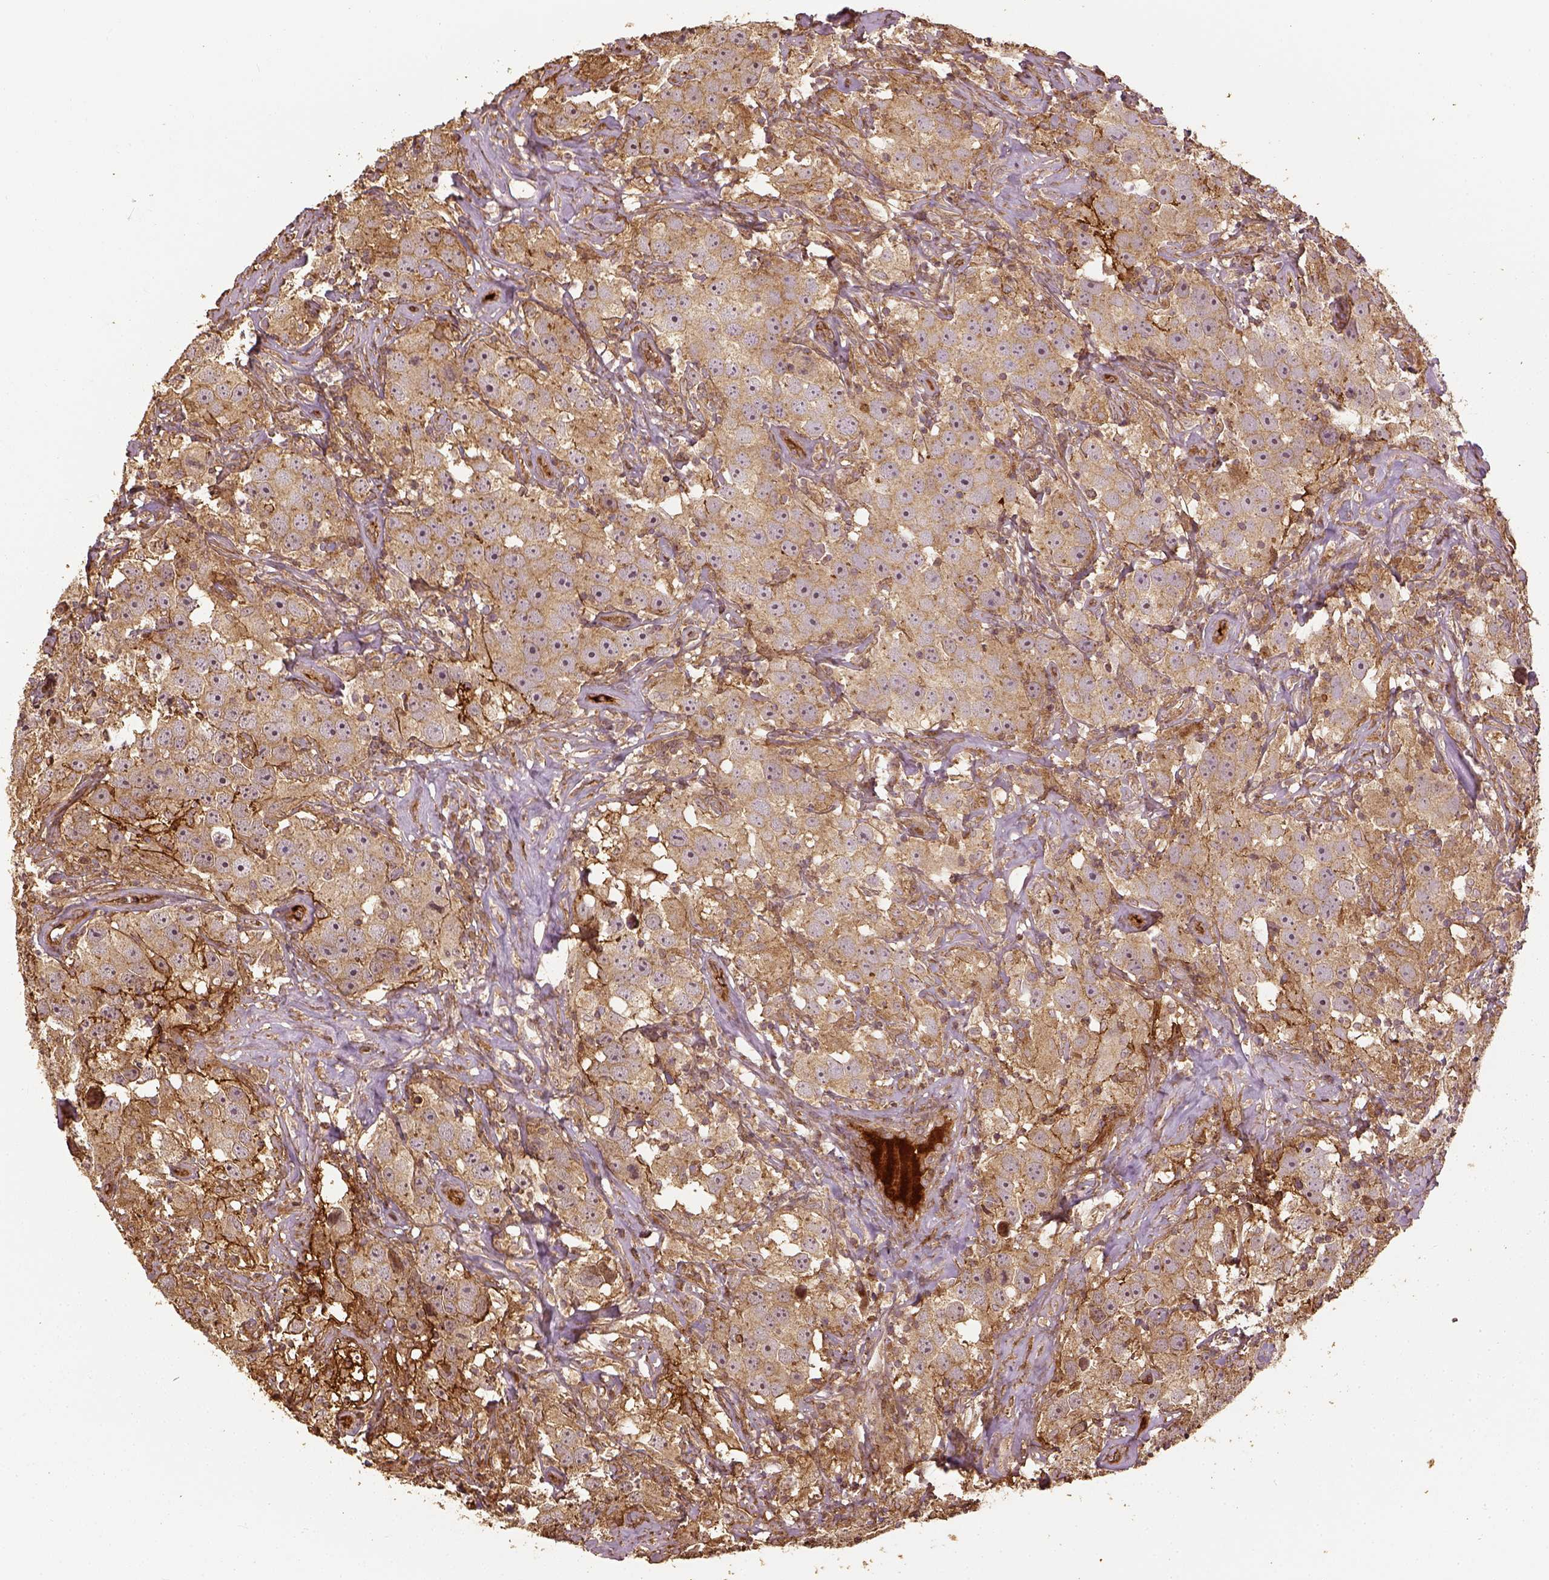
{"staining": {"intensity": "weak", "quantity": ">75%", "location": "cytoplasmic/membranous"}, "tissue": "testis cancer", "cell_type": "Tumor cells", "image_type": "cancer", "snomed": [{"axis": "morphology", "description": "Seminoma, NOS"}, {"axis": "topography", "description": "Testis"}], "caption": "Tumor cells show low levels of weak cytoplasmic/membranous positivity in approximately >75% of cells in human testis cancer.", "gene": "VEGFA", "patient": {"sex": "male", "age": 49}}